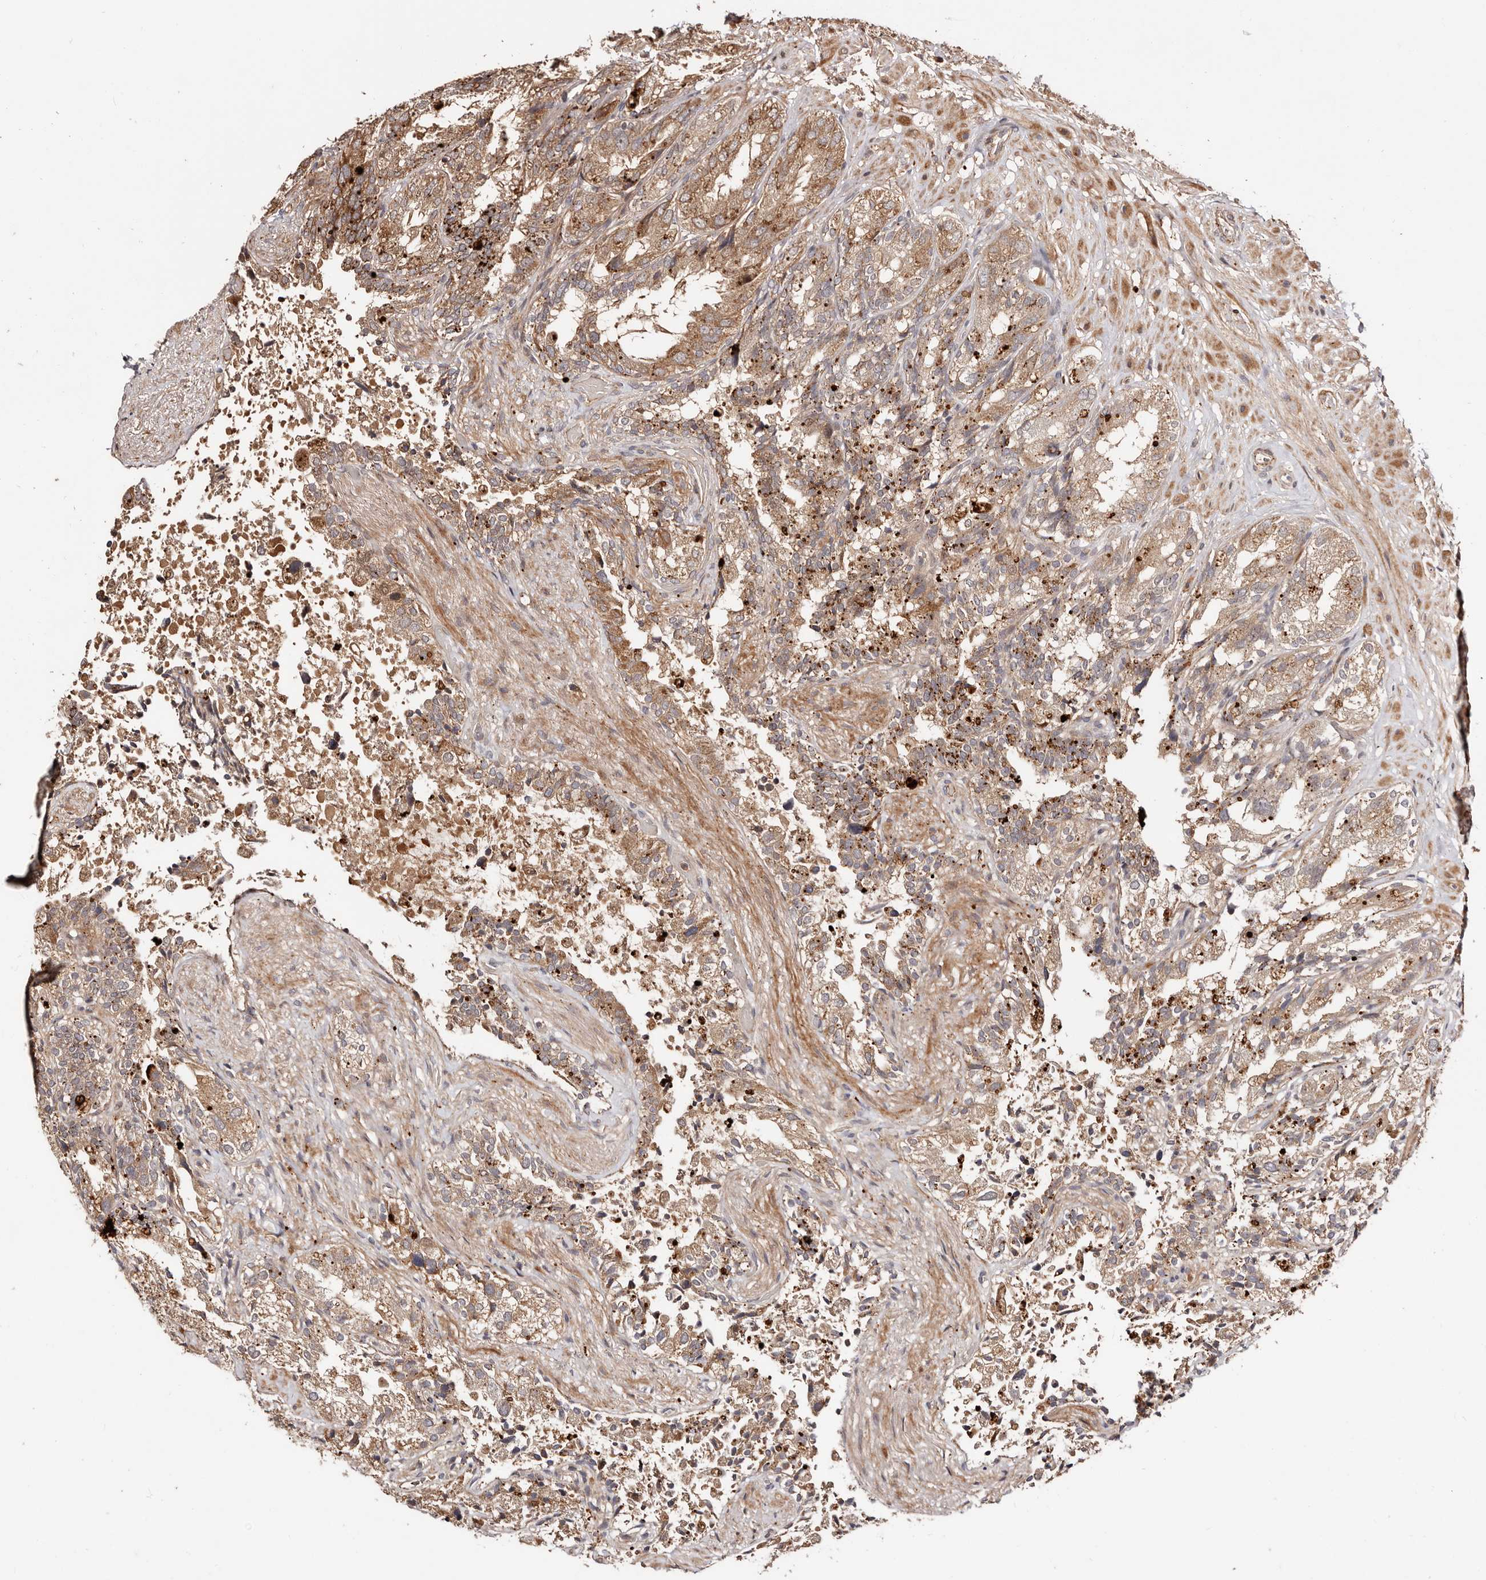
{"staining": {"intensity": "moderate", "quantity": ">75%", "location": "cytoplasmic/membranous"}, "tissue": "seminal vesicle", "cell_type": "Glandular cells", "image_type": "normal", "snomed": [{"axis": "morphology", "description": "Normal tissue, NOS"}, {"axis": "topography", "description": "Seminal veicle"}, {"axis": "topography", "description": "Peripheral nerve tissue"}], "caption": "Immunohistochemistry of unremarkable seminal vesicle displays medium levels of moderate cytoplasmic/membranous positivity in approximately >75% of glandular cells.", "gene": "PTPN22", "patient": {"sex": "male", "age": 63}}